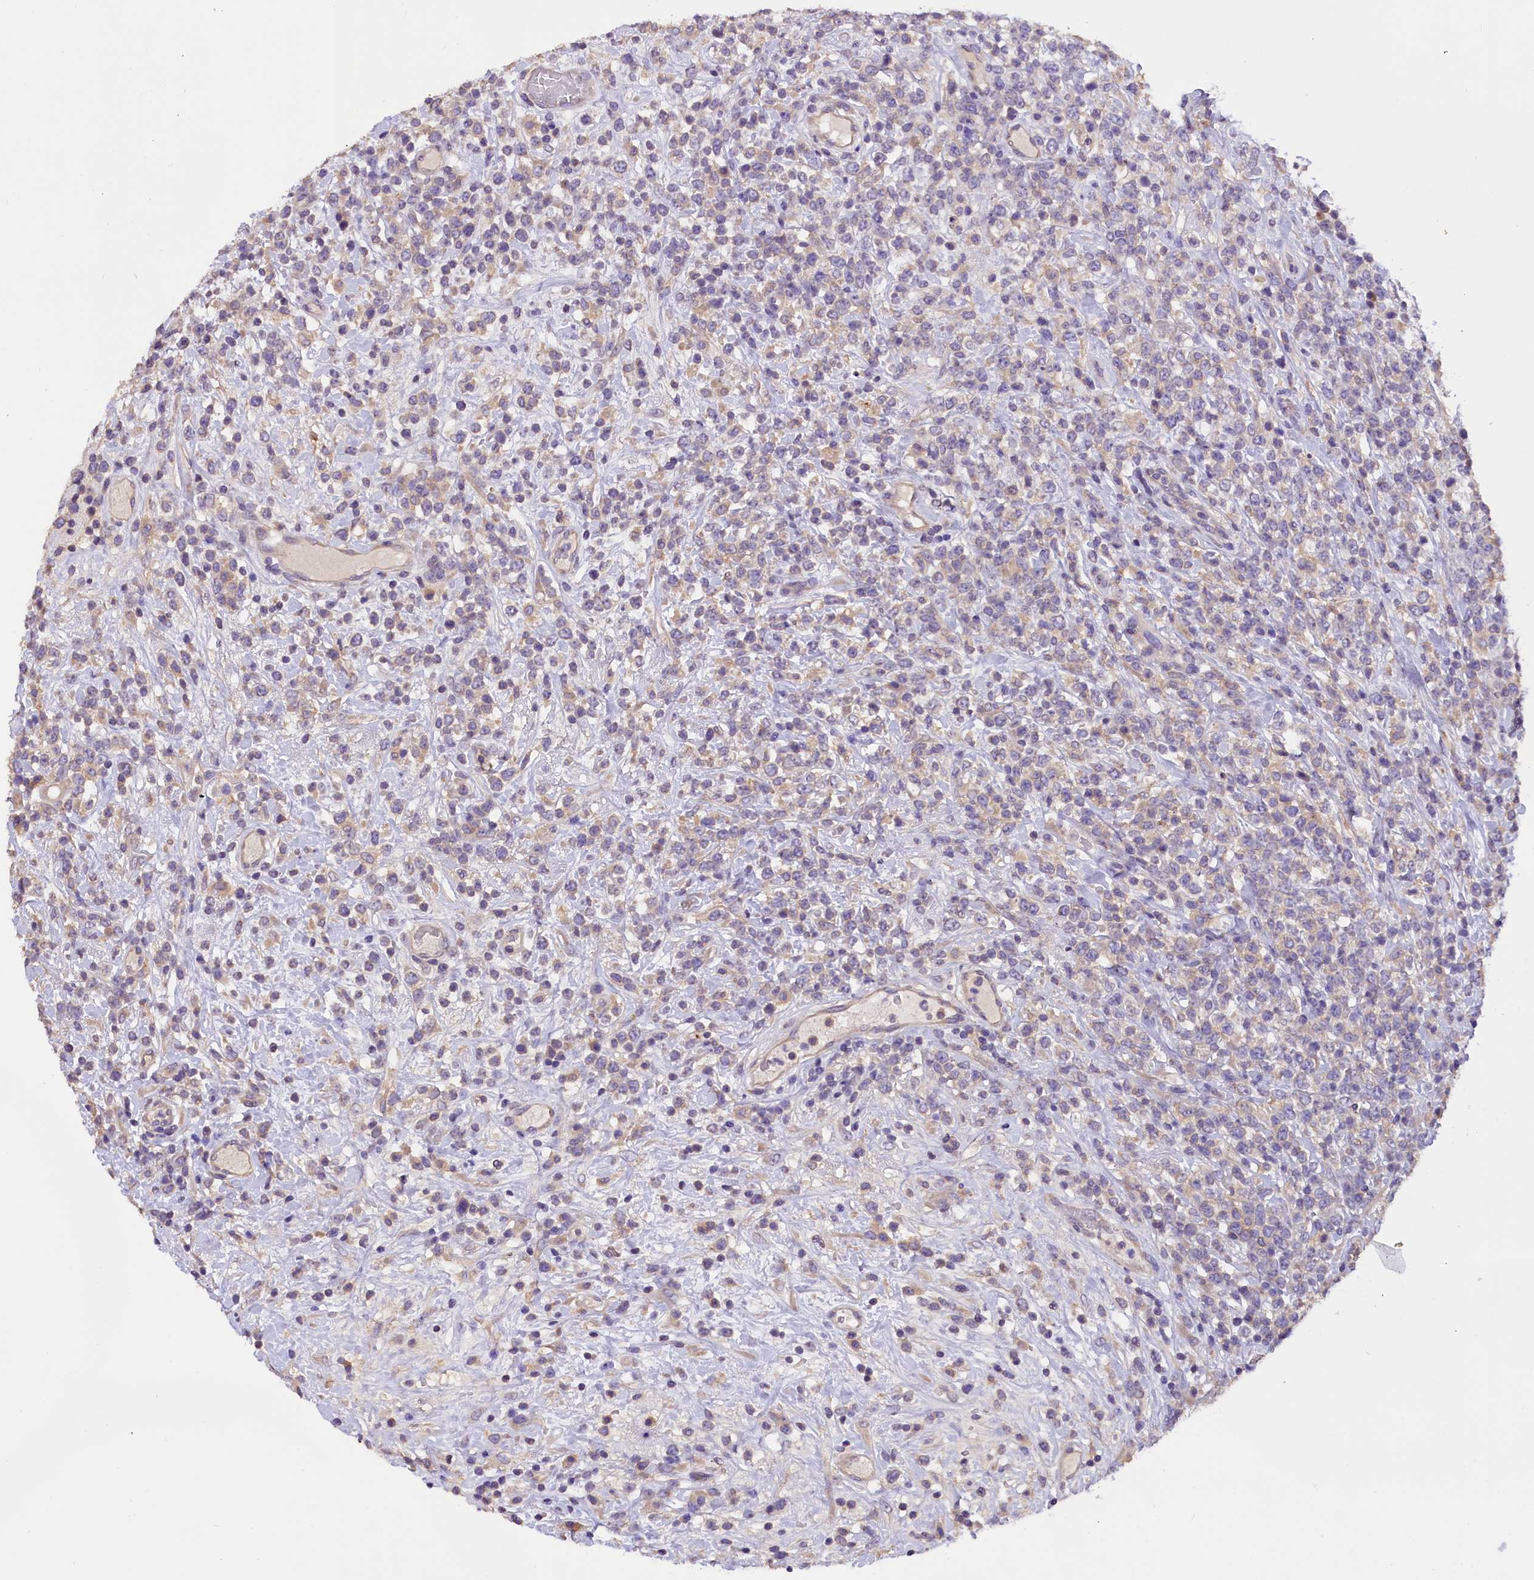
{"staining": {"intensity": "negative", "quantity": "none", "location": "none"}, "tissue": "lymphoma", "cell_type": "Tumor cells", "image_type": "cancer", "snomed": [{"axis": "morphology", "description": "Malignant lymphoma, non-Hodgkin's type, High grade"}, {"axis": "topography", "description": "Colon"}], "caption": "Human lymphoma stained for a protein using immunohistochemistry (IHC) demonstrates no expression in tumor cells.", "gene": "AP3B2", "patient": {"sex": "female", "age": 53}}